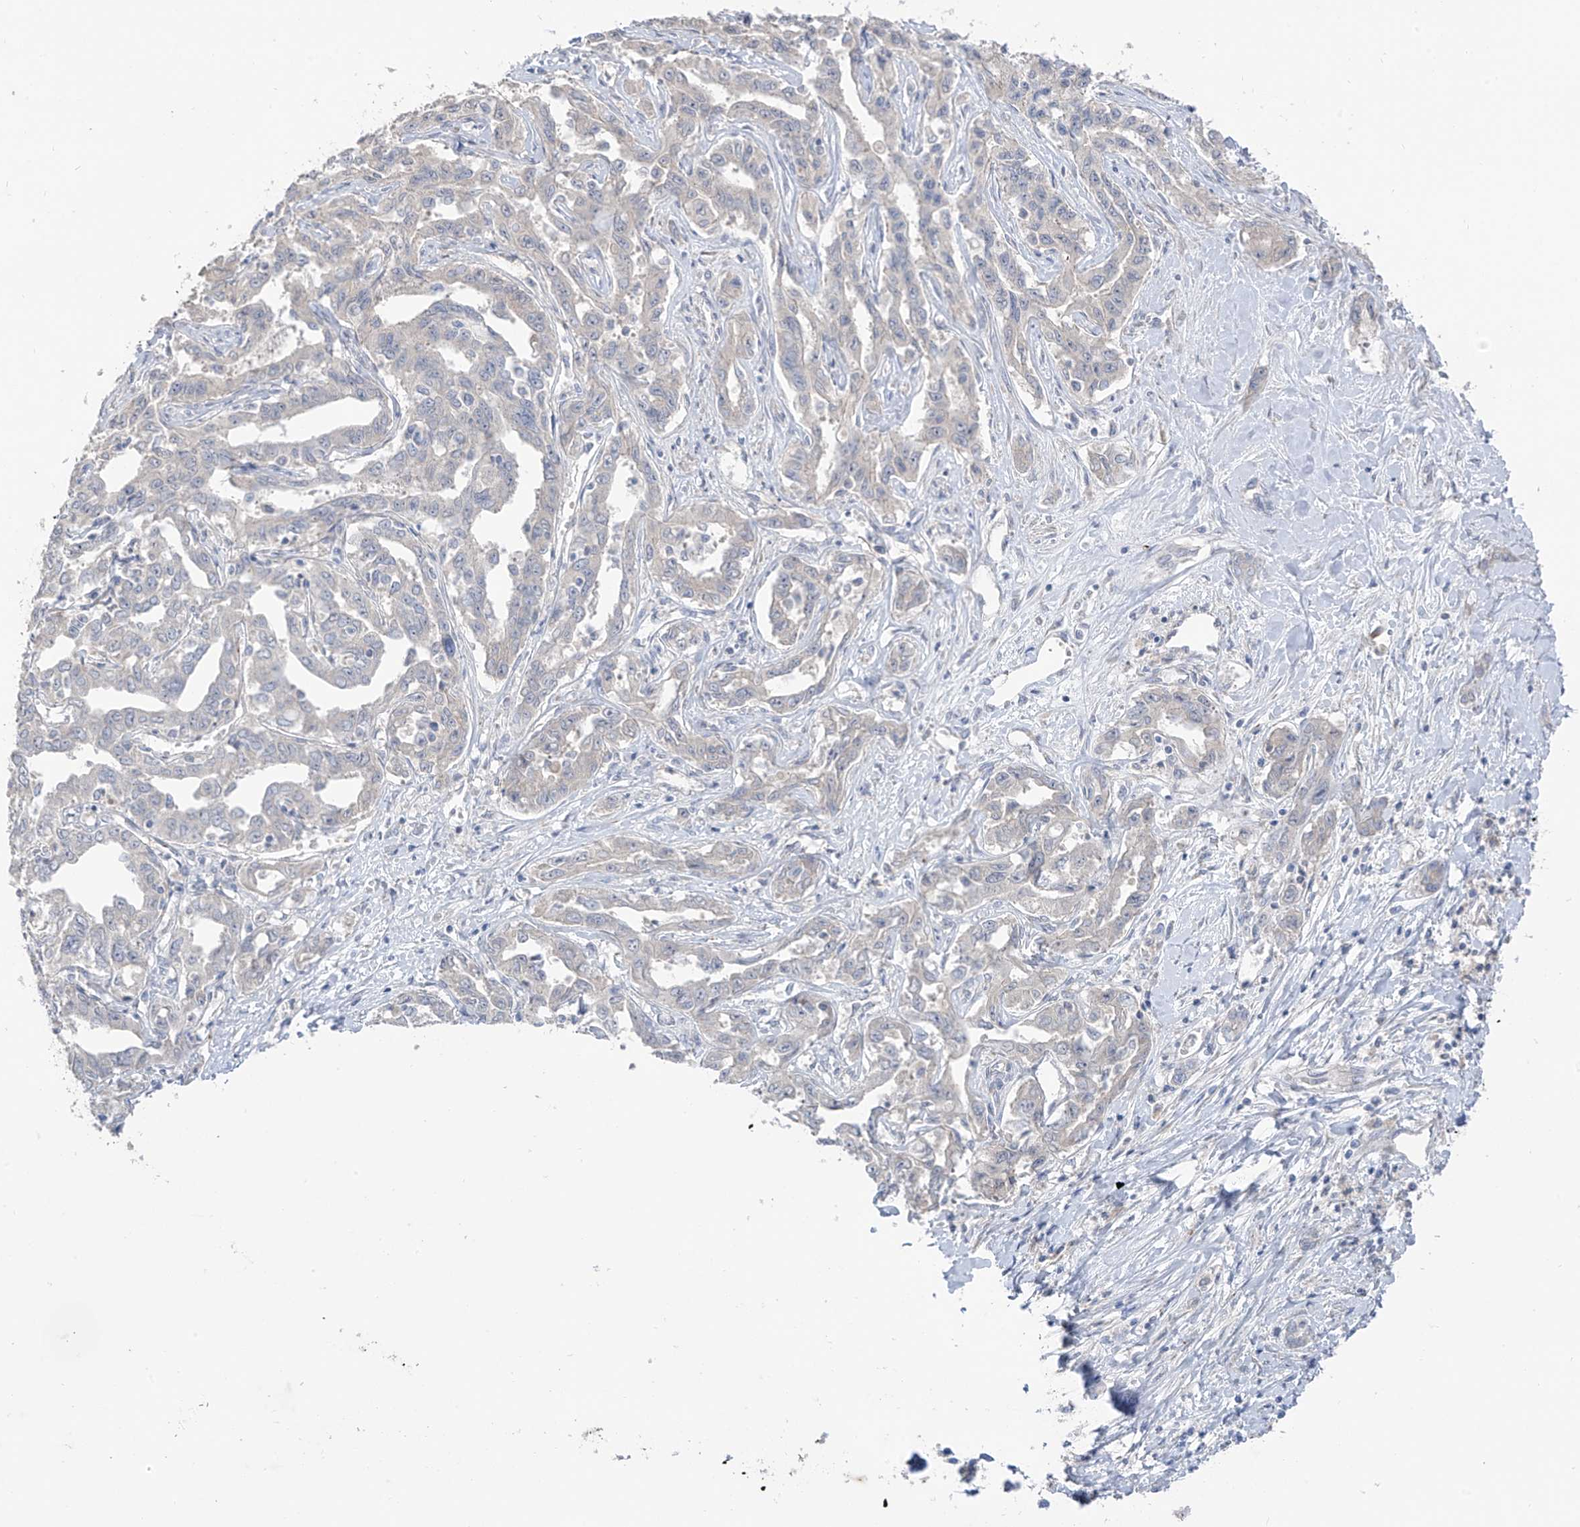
{"staining": {"intensity": "negative", "quantity": "none", "location": "none"}, "tissue": "liver cancer", "cell_type": "Tumor cells", "image_type": "cancer", "snomed": [{"axis": "morphology", "description": "Cholangiocarcinoma"}, {"axis": "topography", "description": "Liver"}], "caption": "Immunohistochemical staining of liver cancer displays no significant positivity in tumor cells.", "gene": "NALCN", "patient": {"sex": "male", "age": 59}}